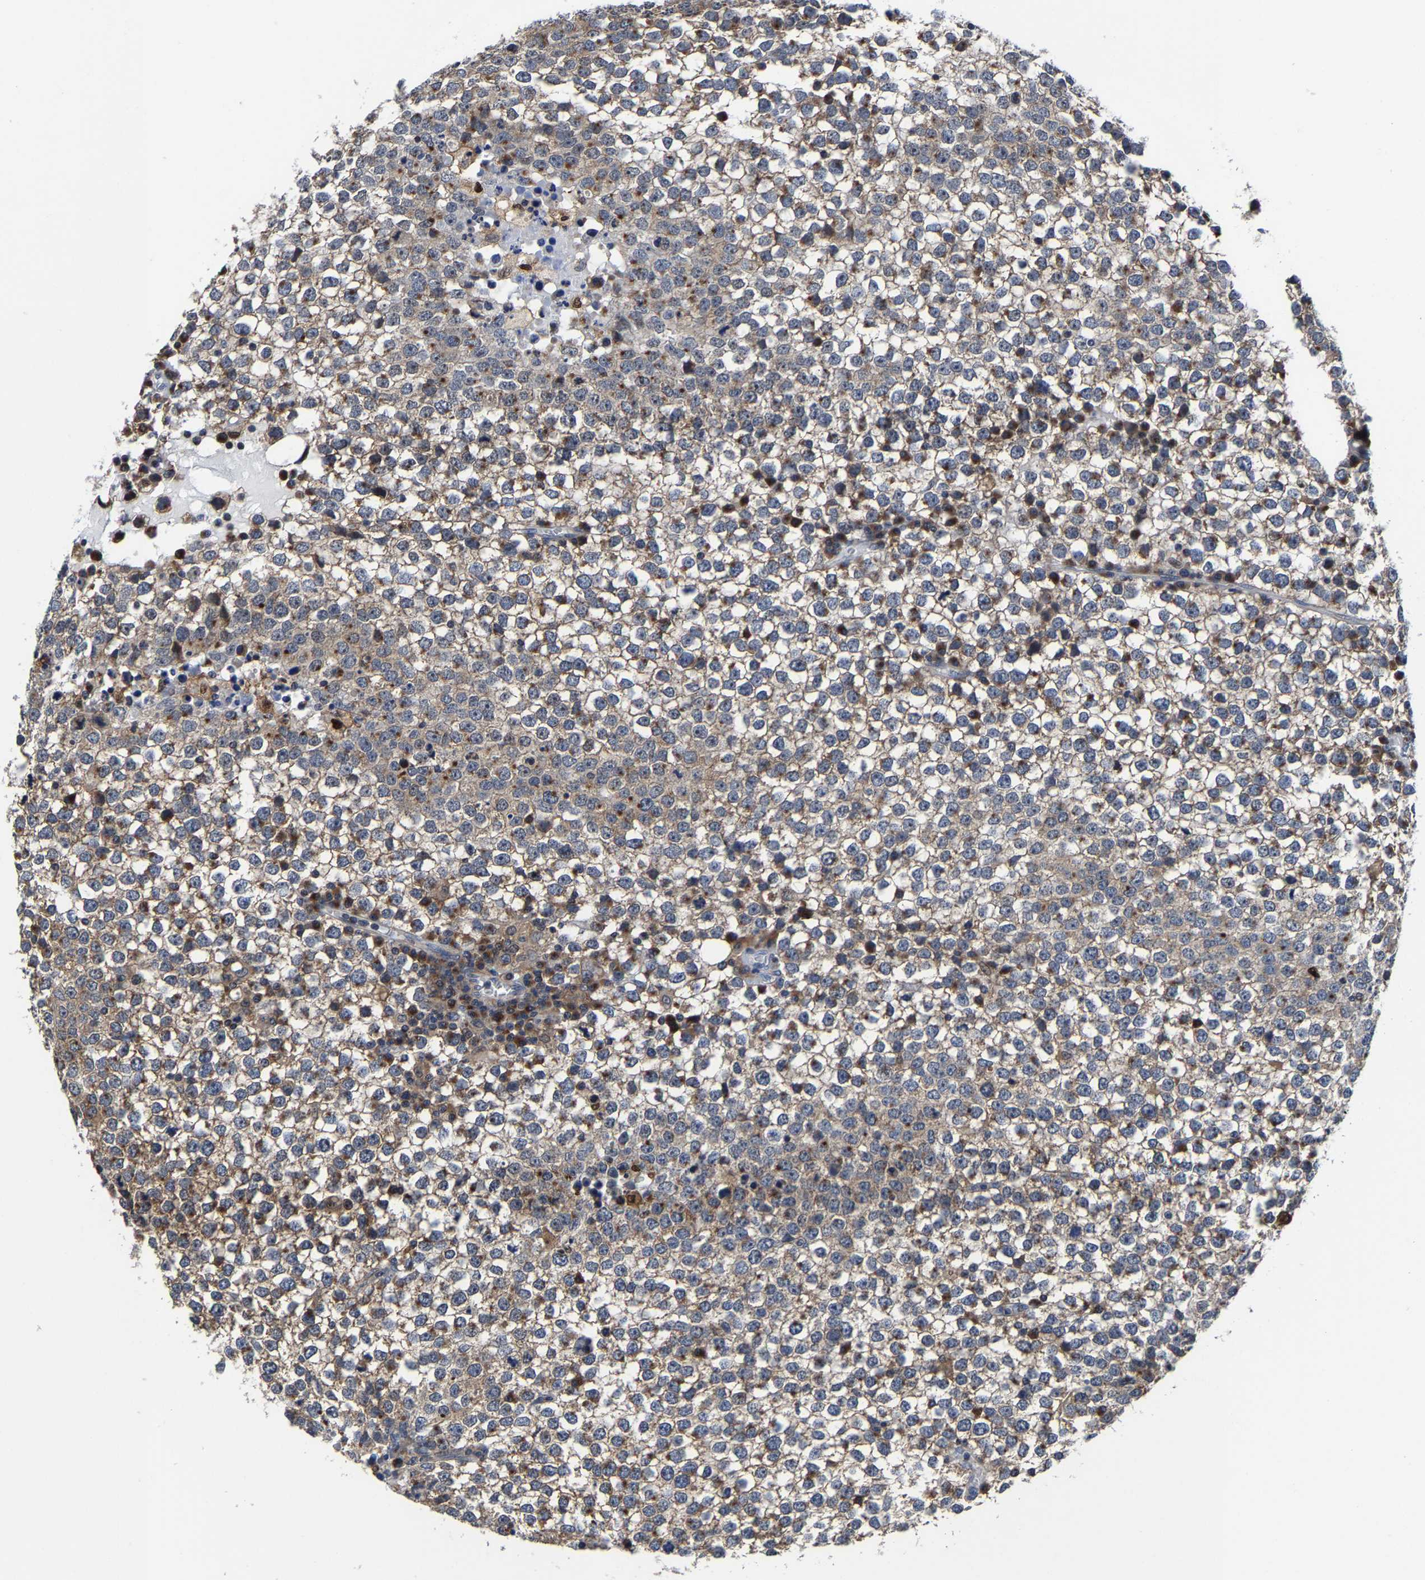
{"staining": {"intensity": "weak", "quantity": ">75%", "location": "cytoplasmic/membranous"}, "tissue": "testis cancer", "cell_type": "Tumor cells", "image_type": "cancer", "snomed": [{"axis": "morphology", "description": "Seminoma, NOS"}, {"axis": "topography", "description": "Testis"}], "caption": "A high-resolution micrograph shows immunohistochemistry staining of testis cancer (seminoma), which exhibits weak cytoplasmic/membranous expression in about >75% of tumor cells.", "gene": "PFKFB3", "patient": {"sex": "male", "age": 65}}